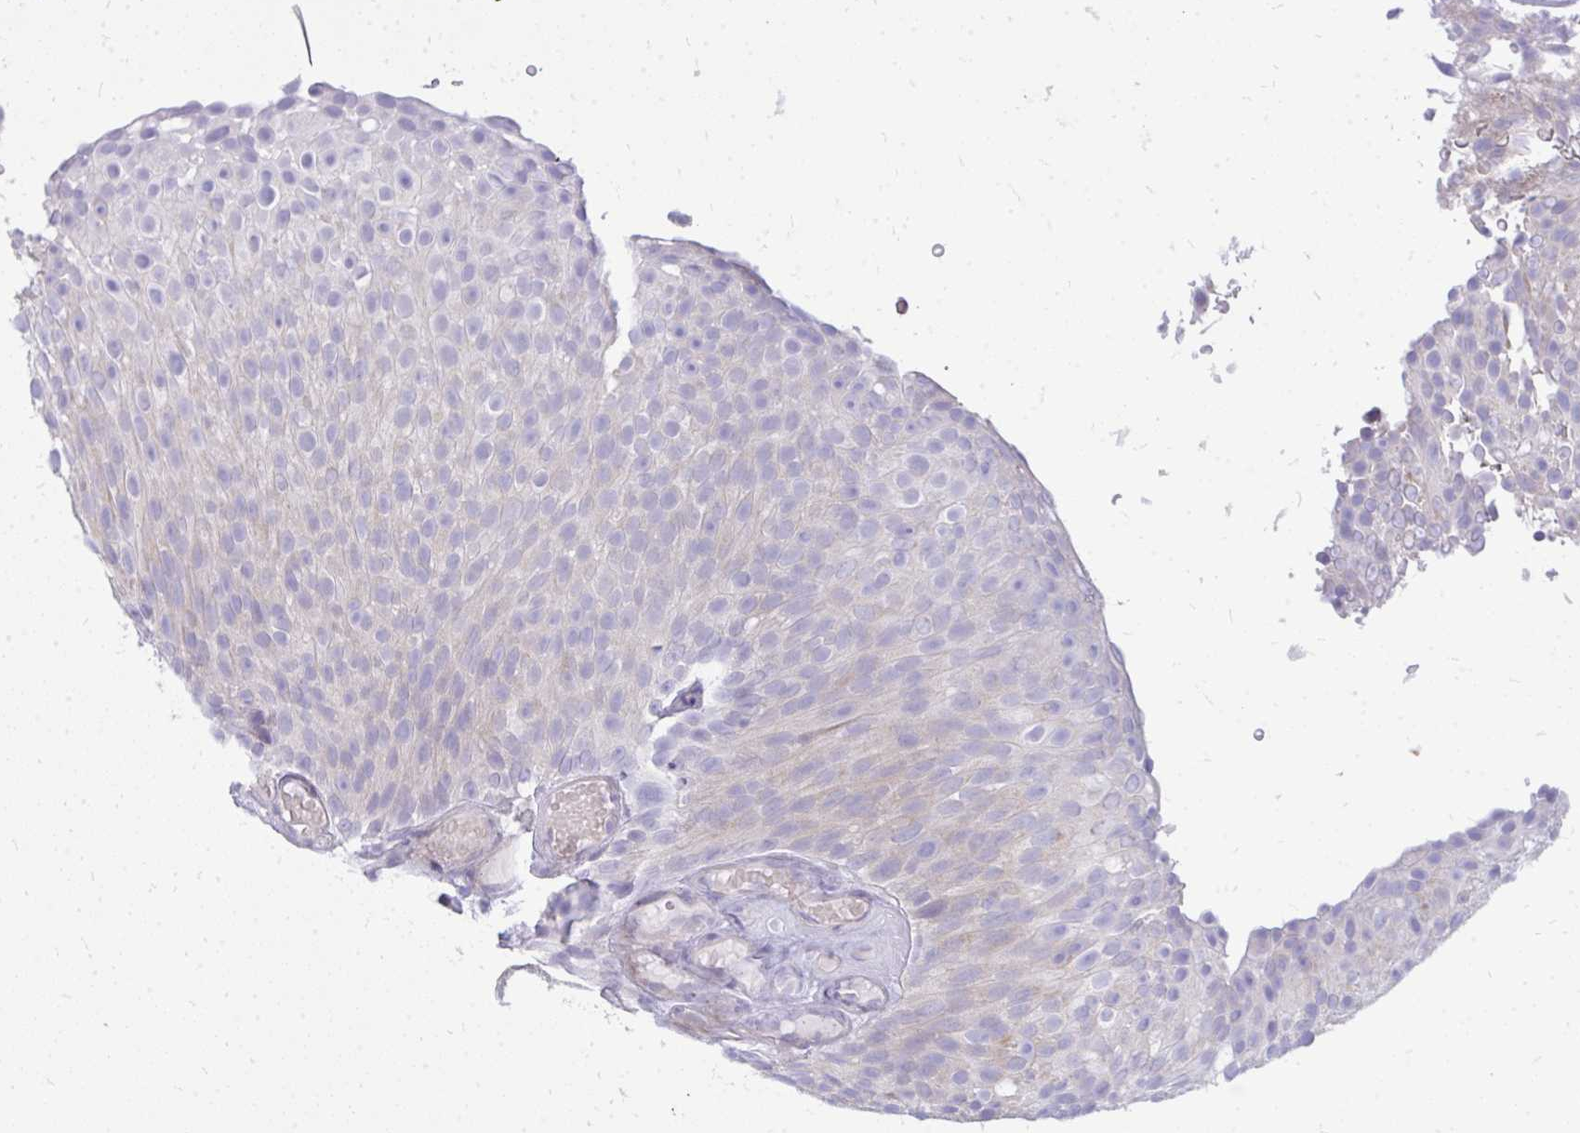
{"staining": {"intensity": "negative", "quantity": "none", "location": "none"}, "tissue": "urothelial cancer", "cell_type": "Tumor cells", "image_type": "cancer", "snomed": [{"axis": "morphology", "description": "Urothelial carcinoma, Low grade"}, {"axis": "topography", "description": "Urinary bladder"}], "caption": "Low-grade urothelial carcinoma was stained to show a protein in brown. There is no significant positivity in tumor cells. (Immunohistochemistry (ihc), brightfield microscopy, high magnification).", "gene": "TSPEAR", "patient": {"sex": "male", "age": 78}}